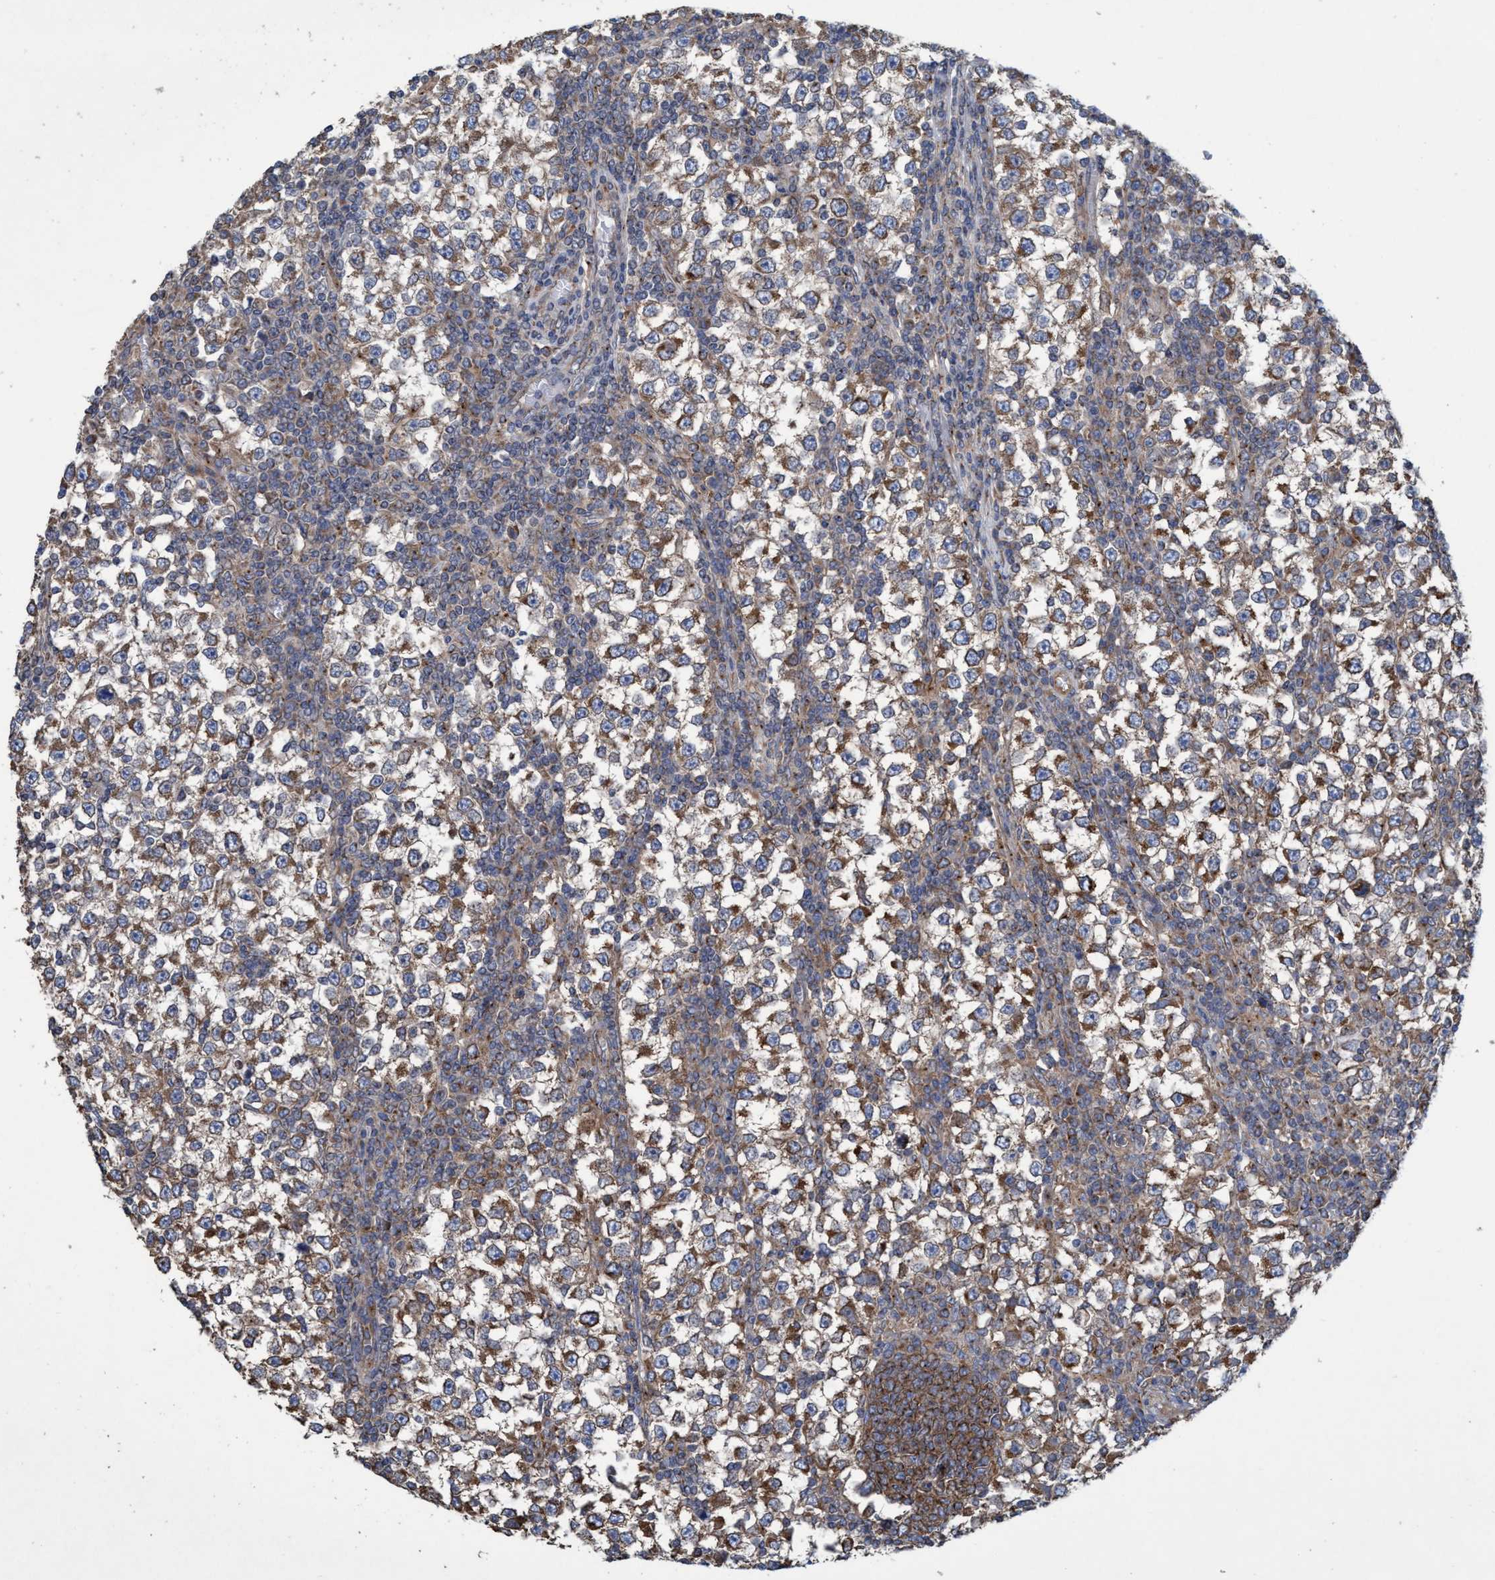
{"staining": {"intensity": "moderate", "quantity": ">75%", "location": "cytoplasmic/membranous"}, "tissue": "testis cancer", "cell_type": "Tumor cells", "image_type": "cancer", "snomed": [{"axis": "morphology", "description": "Seminoma, NOS"}, {"axis": "topography", "description": "Testis"}], "caption": "Tumor cells demonstrate medium levels of moderate cytoplasmic/membranous positivity in approximately >75% of cells in testis seminoma. The staining was performed using DAB (3,3'-diaminobenzidine), with brown indicating positive protein expression. Nuclei are stained blue with hematoxylin.", "gene": "BICD2", "patient": {"sex": "male", "age": 65}}